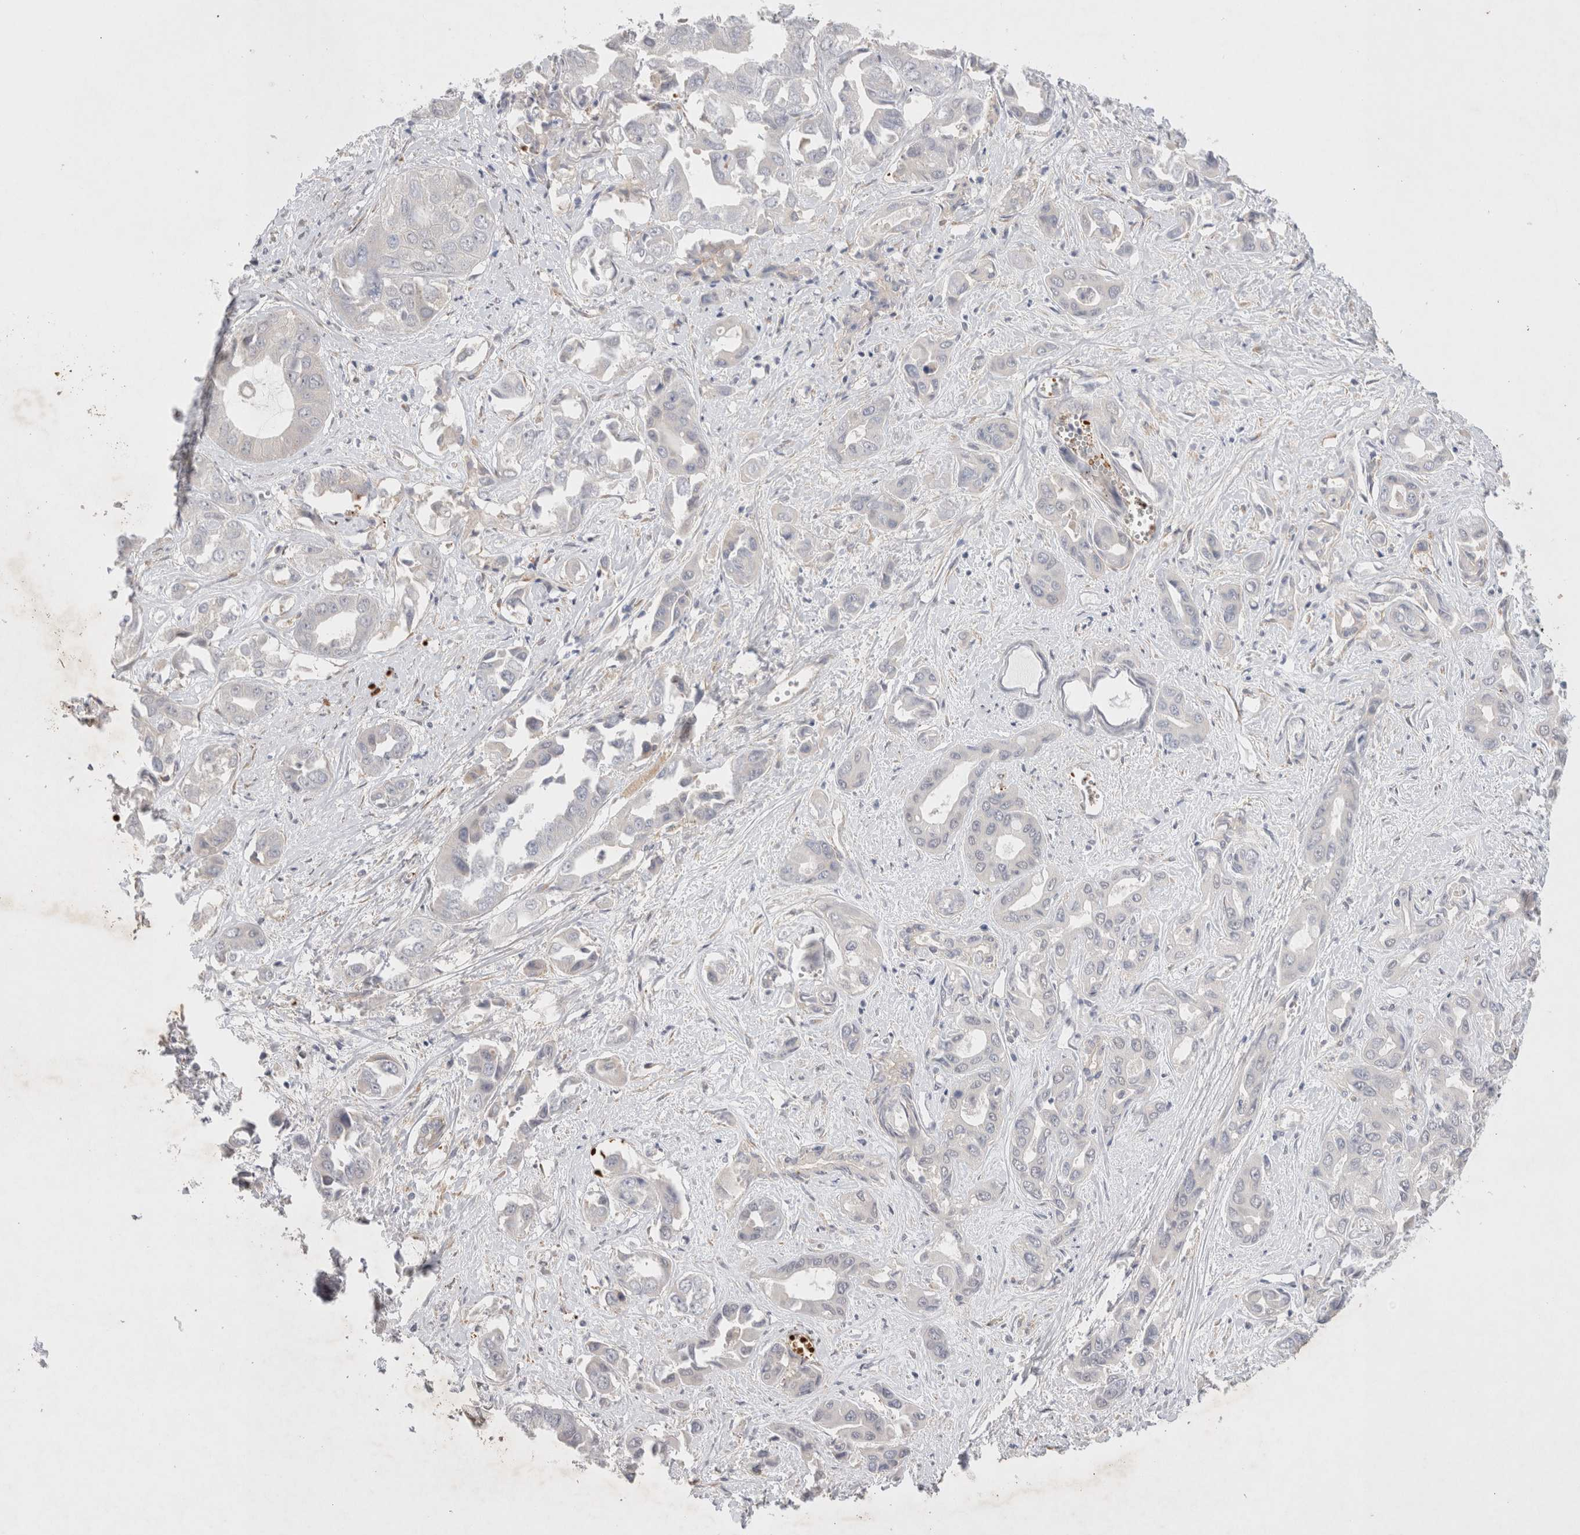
{"staining": {"intensity": "negative", "quantity": "none", "location": "none"}, "tissue": "liver cancer", "cell_type": "Tumor cells", "image_type": "cancer", "snomed": [{"axis": "morphology", "description": "Cholangiocarcinoma"}, {"axis": "topography", "description": "Liver"}], "caption": "Immunohistochemistry histopathology image of neoplastic tissue: liver cholangiocarcinoma stained with DAB (3,3'-diaminobenzidine) shows no significant protein staining in tumor cells.", "gene": "EIF3E", "patient": {"sex": "female", "age": 52}}